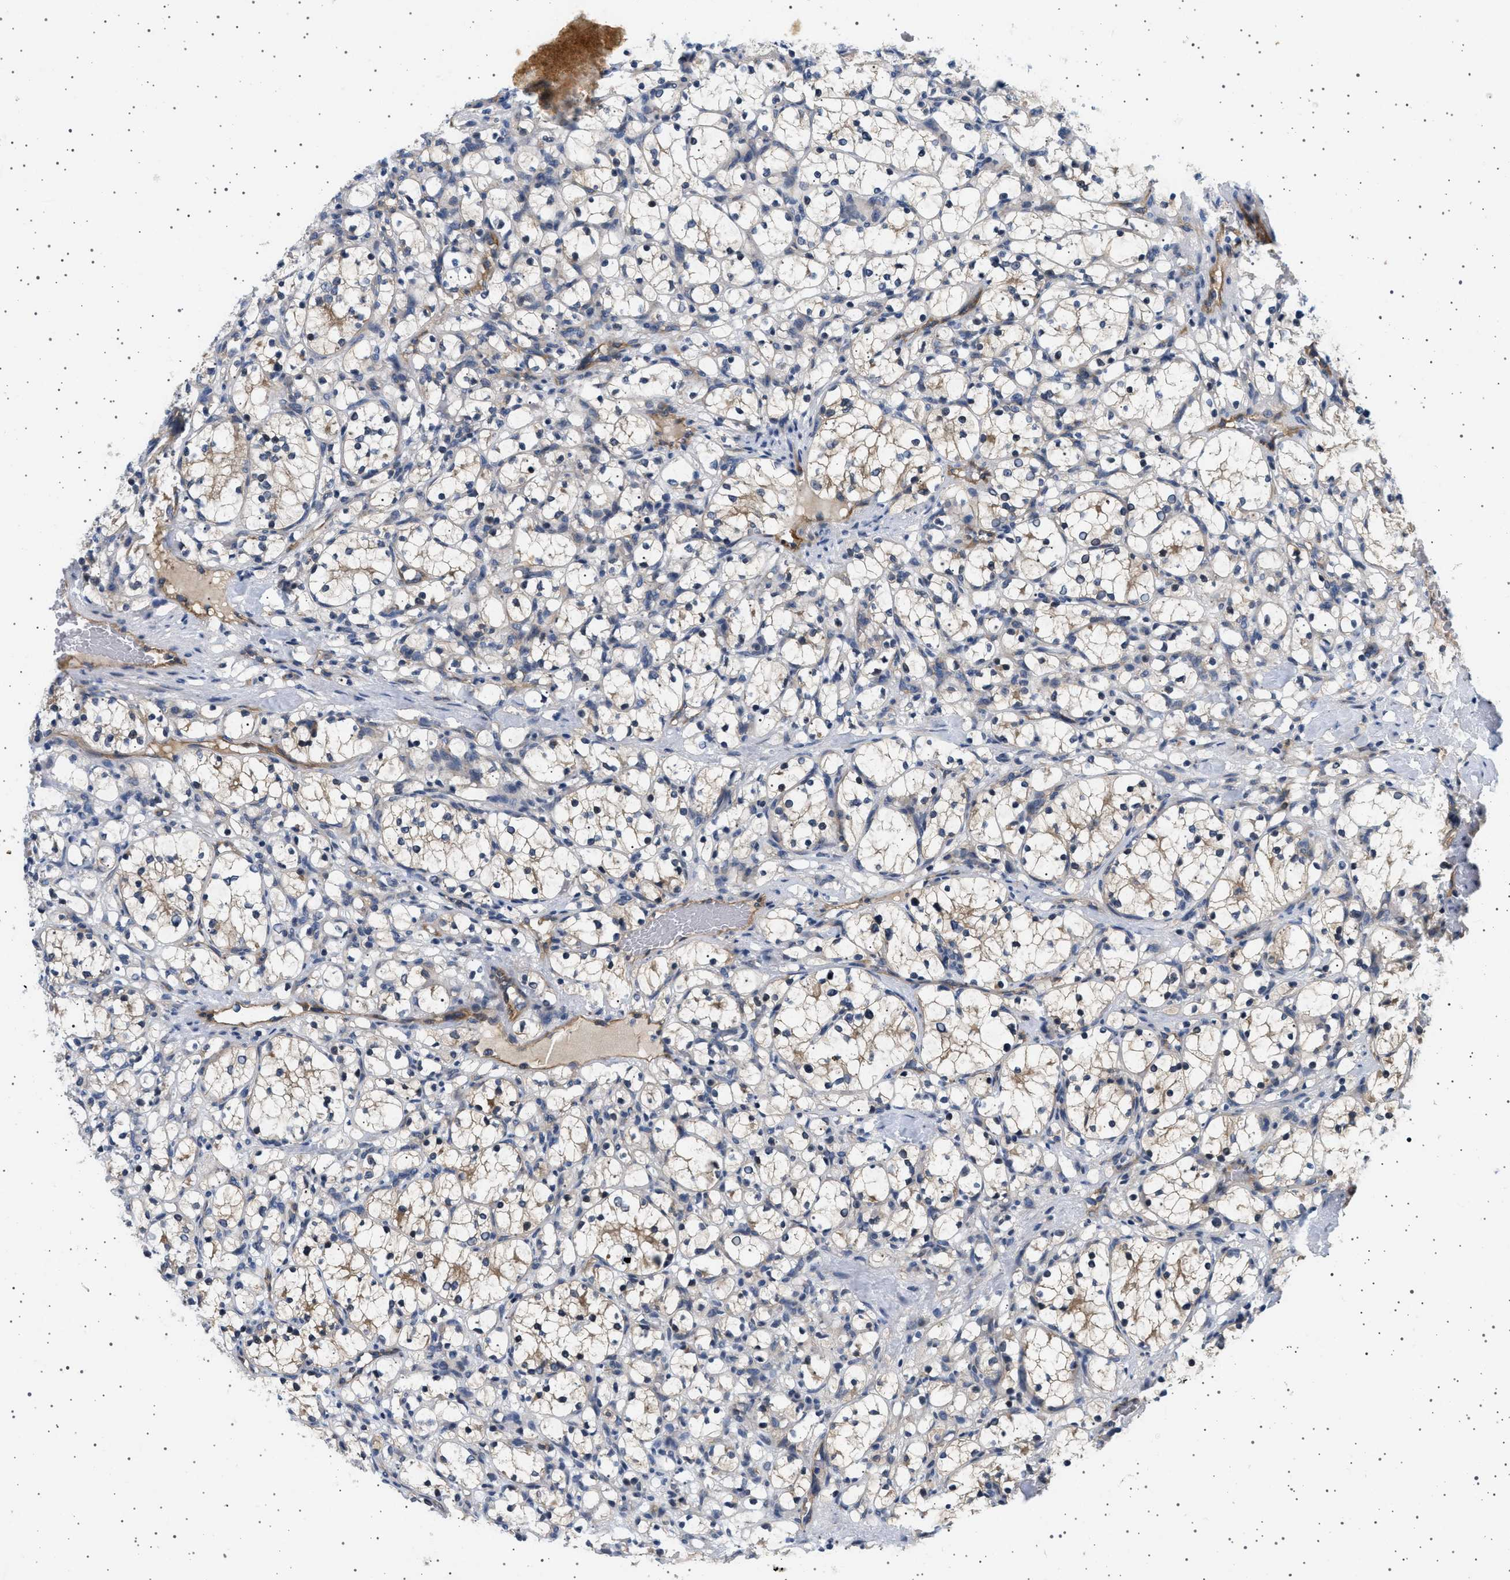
{"staining": {"intensity": "moderate", "quantity": "<25%", "location": "cytoplasmic/membranous"}, "tissue": "renal cancer", "cell_type": "Tumor cells", "image_type": "cancer", "snomed": [{"axis": "morphology", "description": "Adenocarcinoma, NOS"}, {"axis": "topography", "description": "Kidney"}], "caption": "Moderate cytoplasmic/membranous positivity is identified in about <25% of tumor cells in renal cancer.", "gene": "PLPP6", "patient": {"sex": "female", "age": 69}}